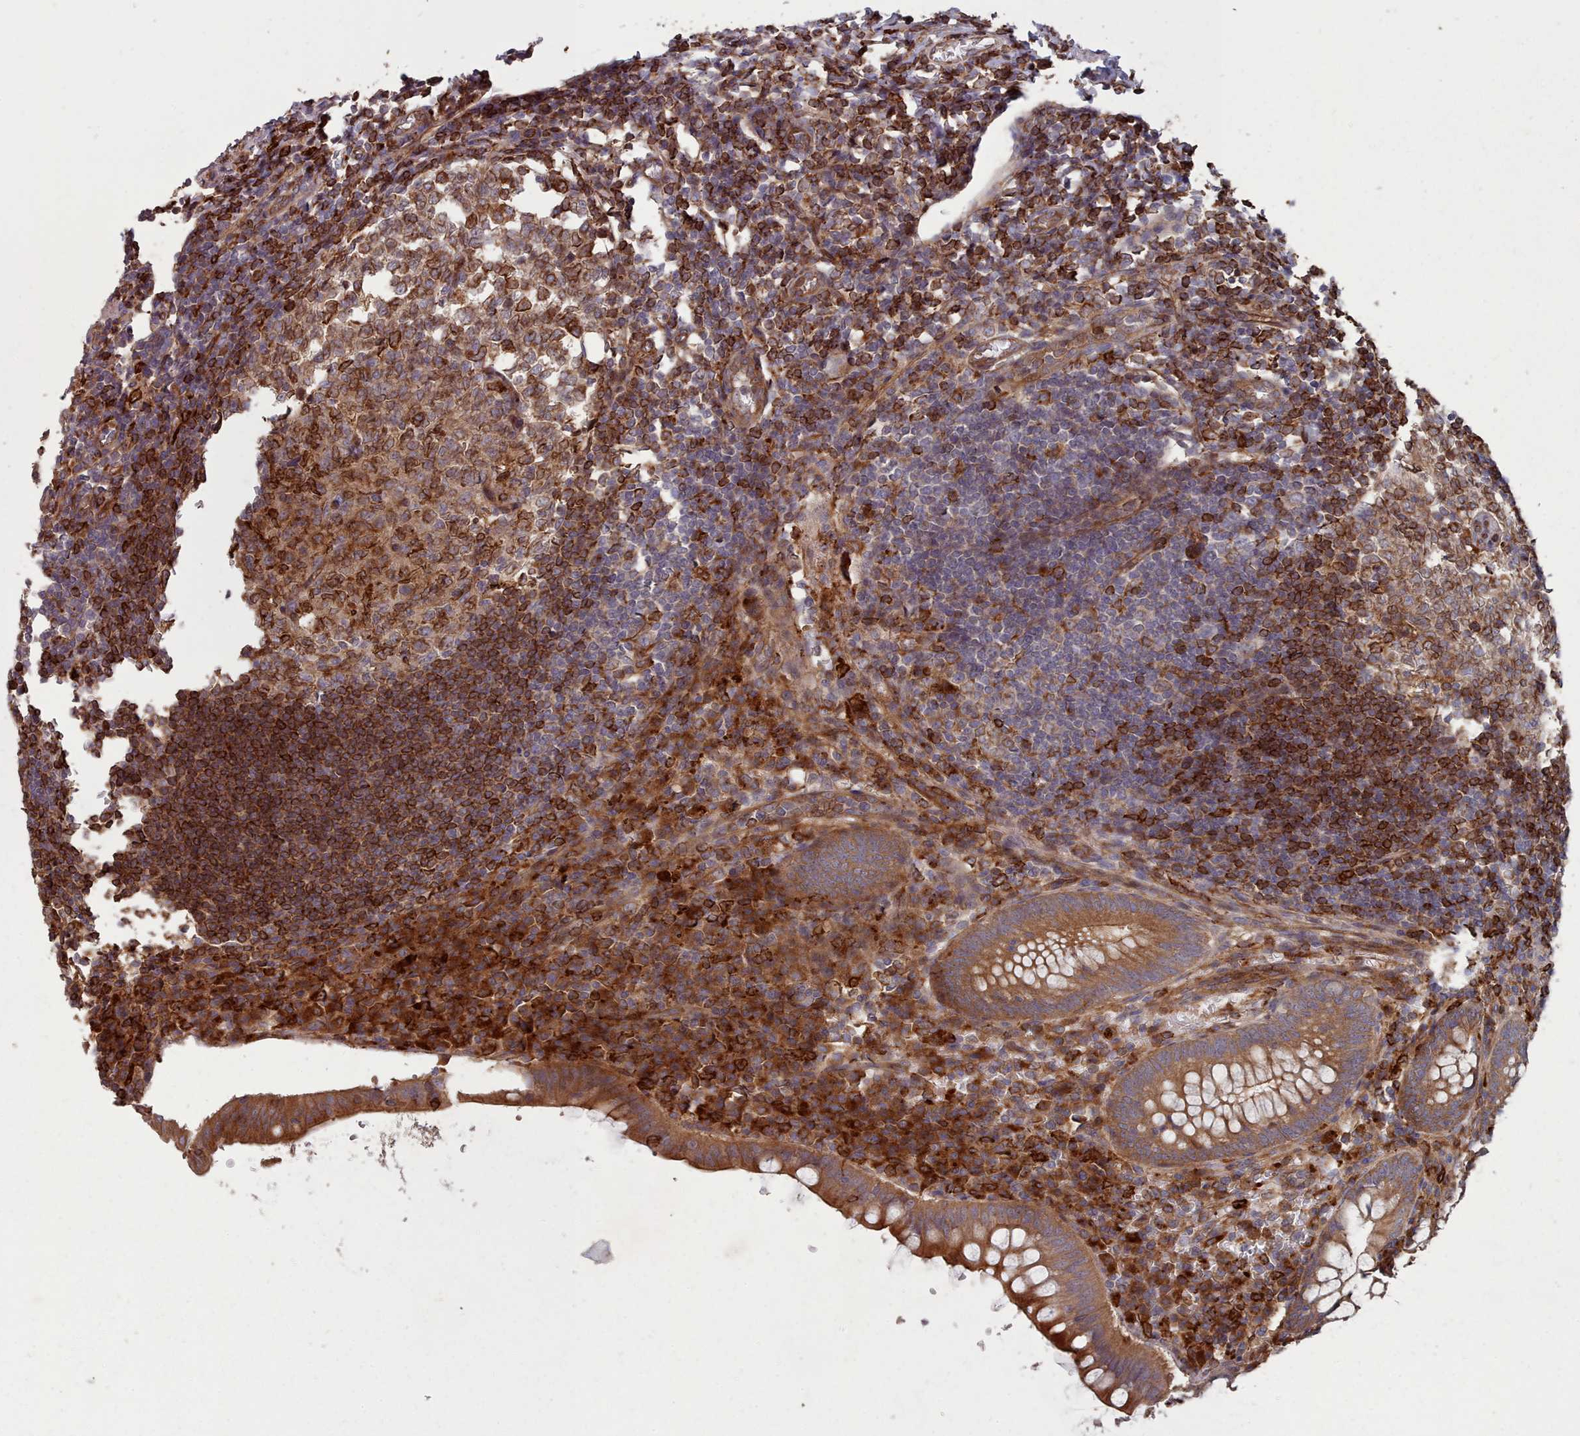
{"staining": {"intensity": "strong", "quantity": ">75%", "location": "cytoplasmic/membranous"}, "tissue": "appendix", "cell_type": "Glandular cells", "image_type": "normal", "snomed": [{"axis": "morphology", "description": "Normal tissue, NOS"}, {"axis": "topography", "description": "Appendix"}], "caption": "The histopathology image shows immunohistochemical staining of benign appendix. There is strong cytoplasmic/membranous positivity is present in about >75% of glandular cells.", "gene": "THSD7B", "patient": {"sex": "female", "age": 33}}